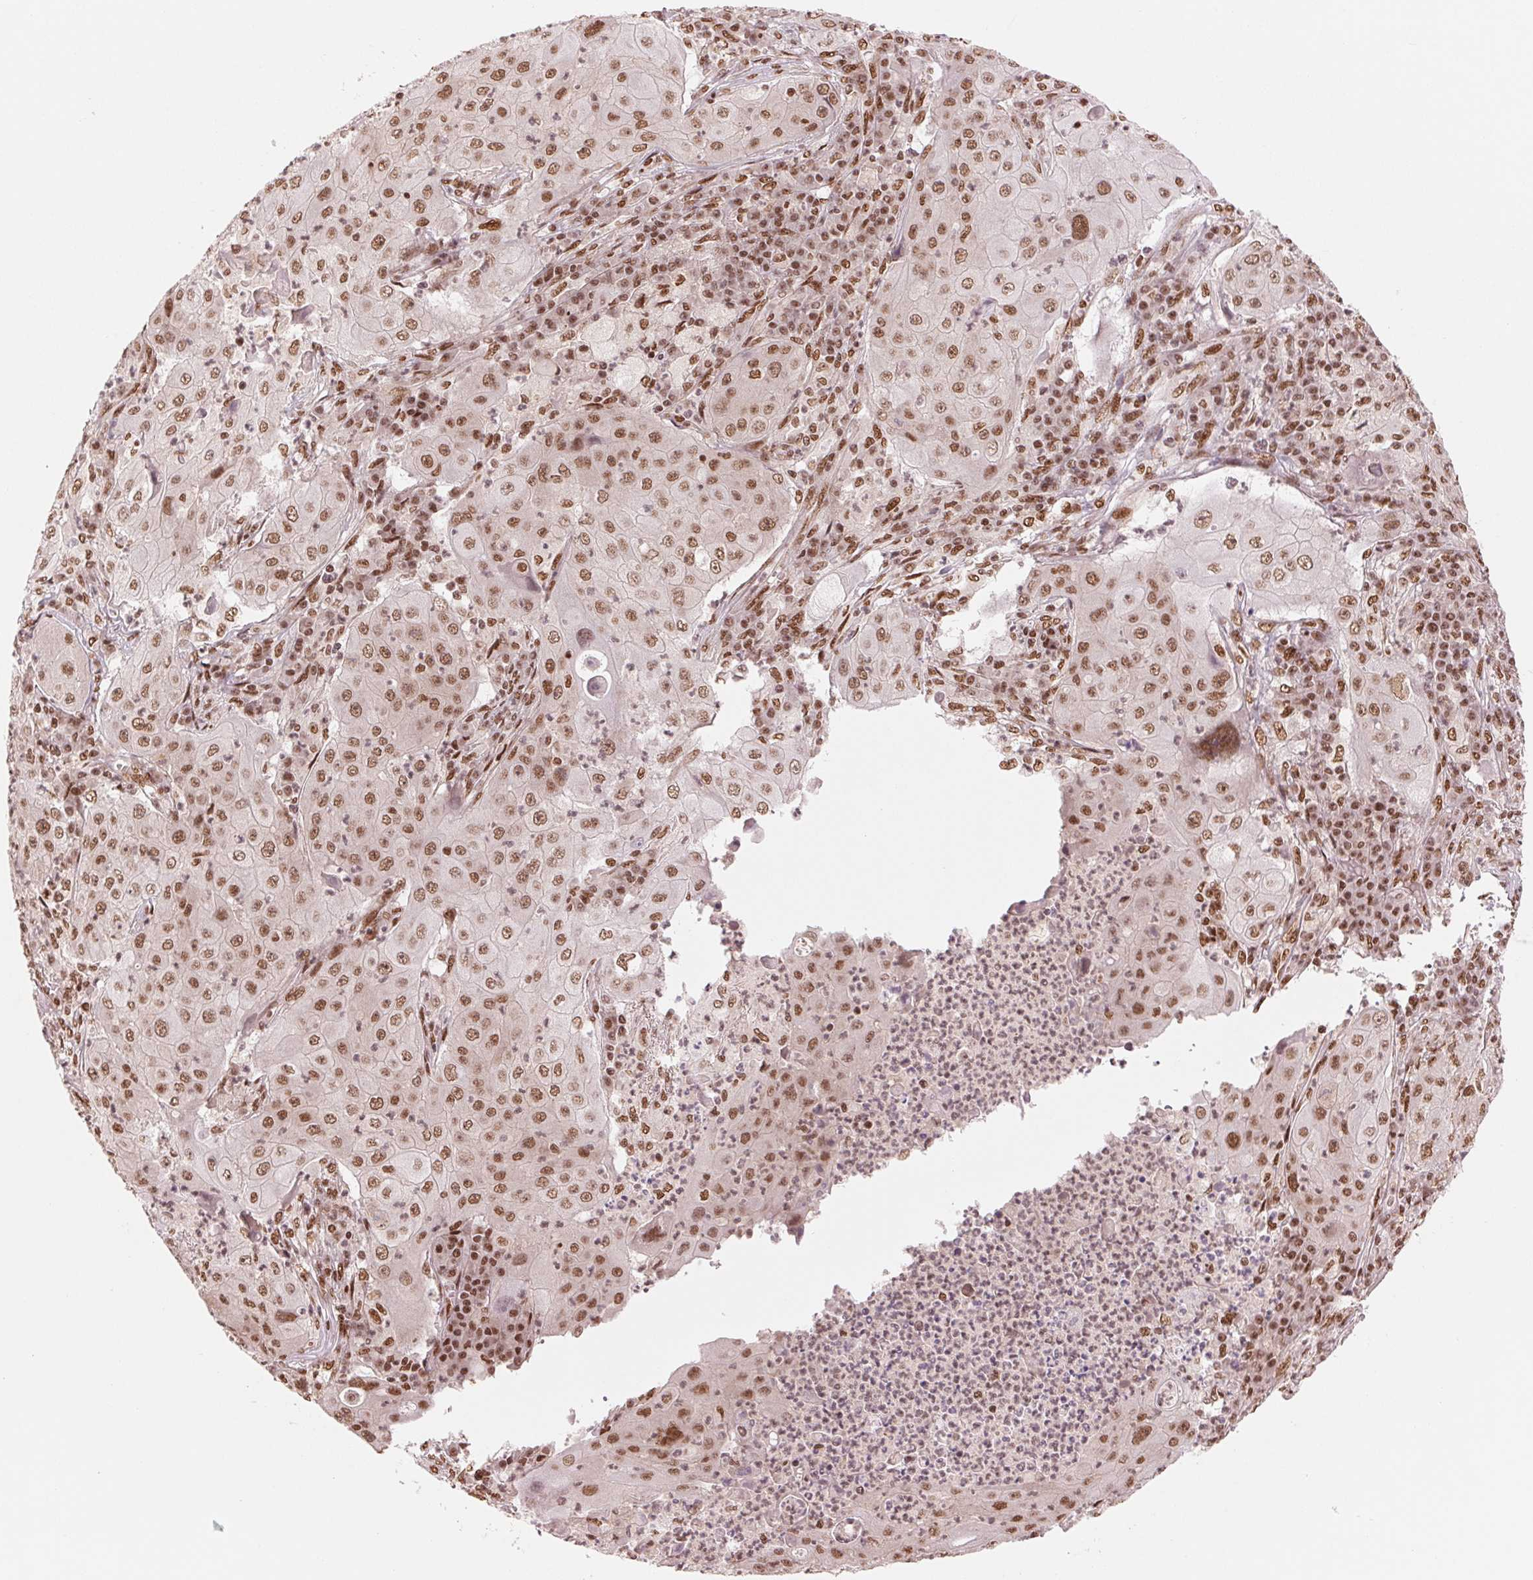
{"staining": {"intensity": "moderate", "quantity": ">75%", "location": "nuclear"}, "tissue": "lung cancer", "cell_type": "Tumor cells", "image_type": "cancer", "snomed": [{"axis": "morphology", "description": "Squamous cell carcinoma, NOS"}, {"axis": "topography", "description": "Lung"}], "caption": "This micrograph exhibits immunohistochemistry (IHC) staining of squamous cell carcinoma (lung), with medium moderate nuclear staining in about >75% of tumor cells.", "gene": "TTLL9", "patient": {"sex": "female", "age": 59}}